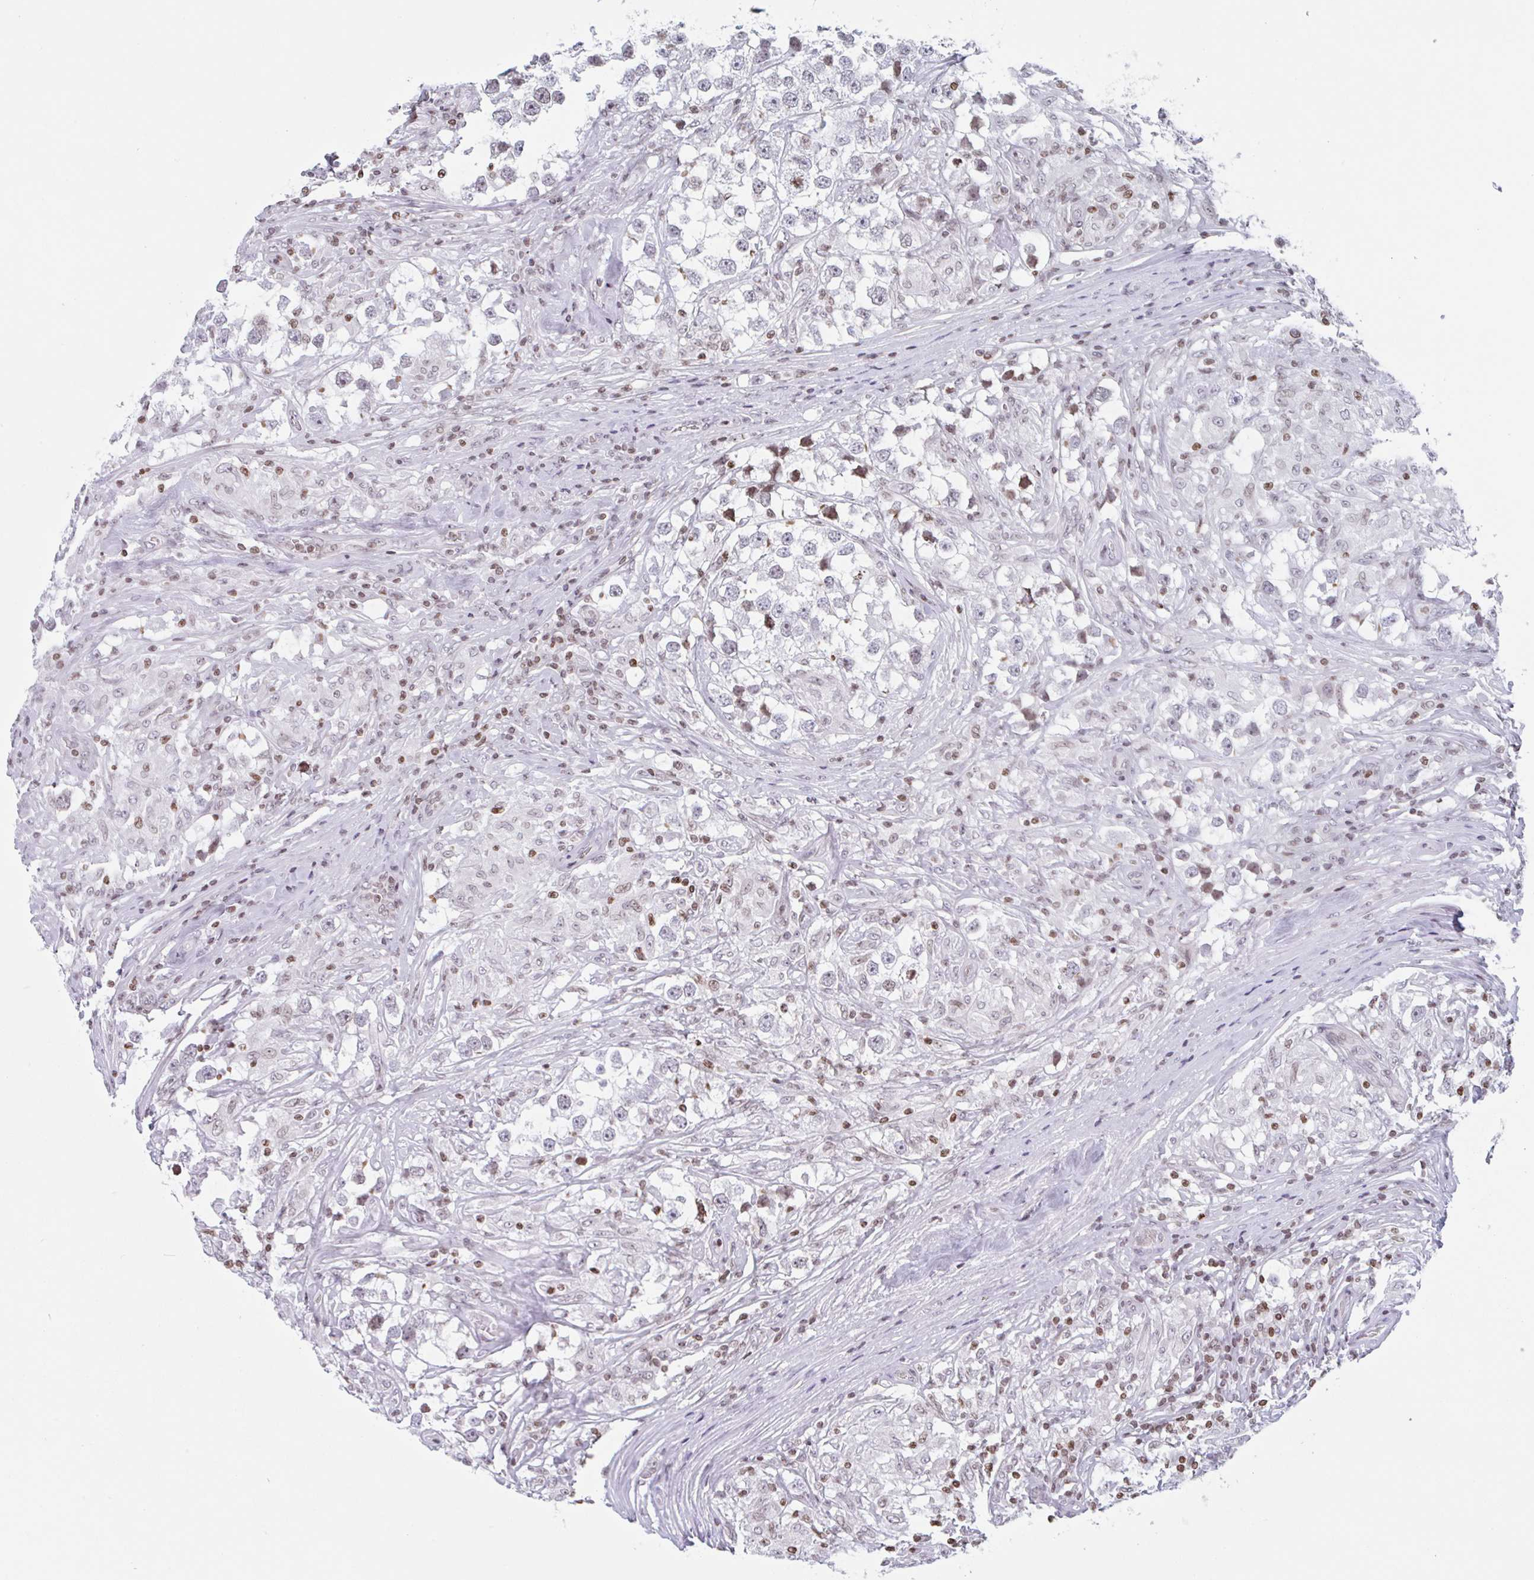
{"staining": {"intensity": "weak", "quantity": "25%-75%", "location": "nuclear"}, "tissue": "testis cancer", "cell_type": "Tumor cells", "image_type": "cancer", "snomed": [{"axis": "morphology", "description": "Seminoma, NOS"}, {"axis": "topography", "description": "Testis"}], "caption": "This histopathology image demonstrates immunohistochemistry (IHC) staining of human testis cancer, with low weak nuclear positivity in about 25%-75% of tumor cells.", "gene": "NOL6", "patient": {"sex": "male", "age": 46}}